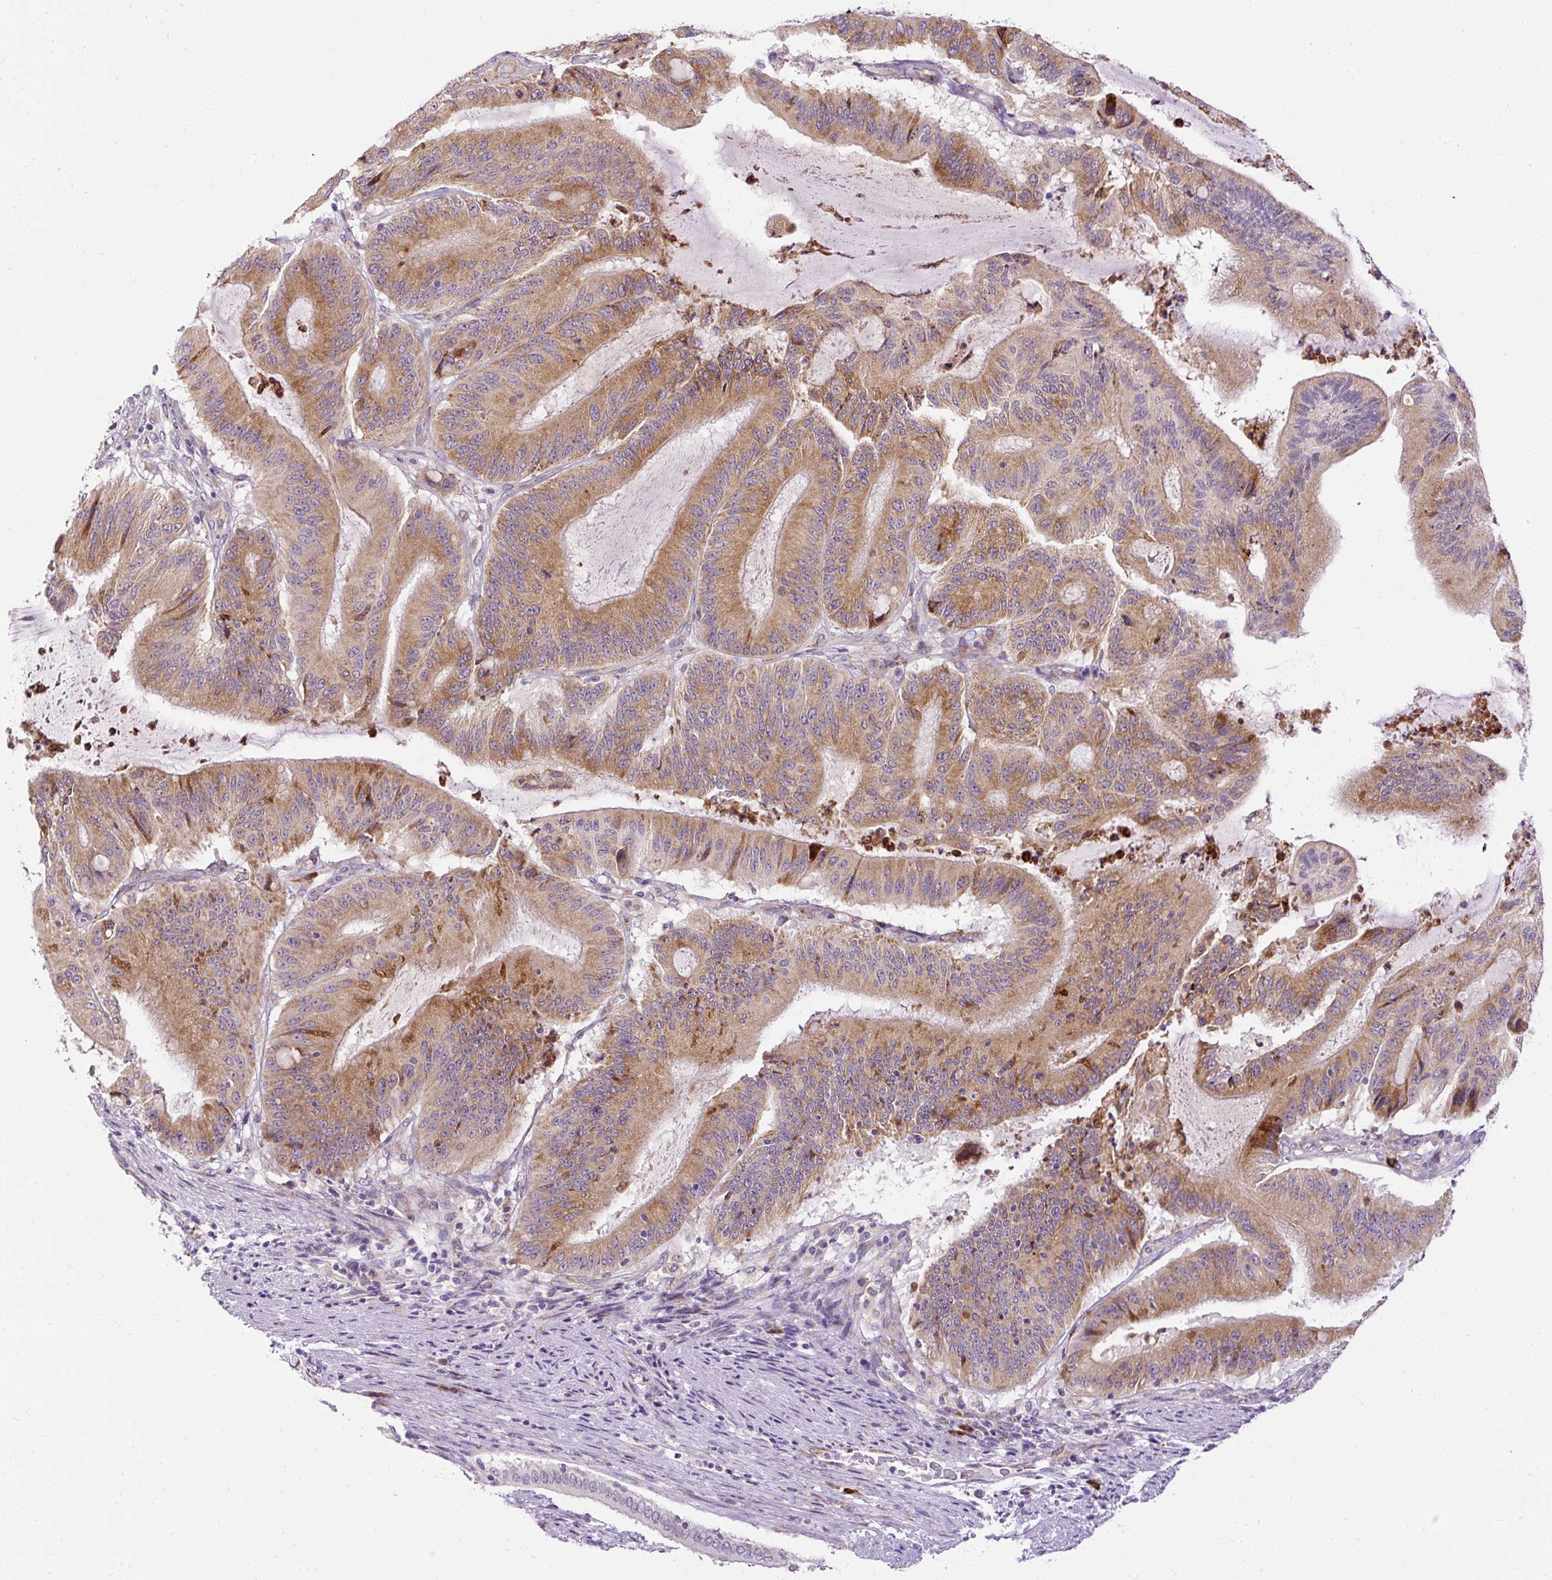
{"staining": {"intensity": "moderate", "quantity": ">75%", "location": "cytoplasmic/membranous"}, "tissue": "liver cancer", "cell_type": "Tumor cells", "image_type": "cancer", "snomed": [{"axis": "morphology", "description": "Normal tissue, NOS"}, {"axis": "morphology", "description": "Cholangiocarcinoma"}, {"axis": "topography", "description": "Liver"}, {"axis": "topography", "description": "Peripheral nerve tissue"}], "caption": "IHC histopathology image of human cholangiocarcinoma (liver) stained for a protein (brown), which reveals medium levels of moderate cytoplasmic/membranous positivity in approximately >75% of tumor cells.", "gene": "FMC1", "patient": {"sex": "female", "age": 73}}